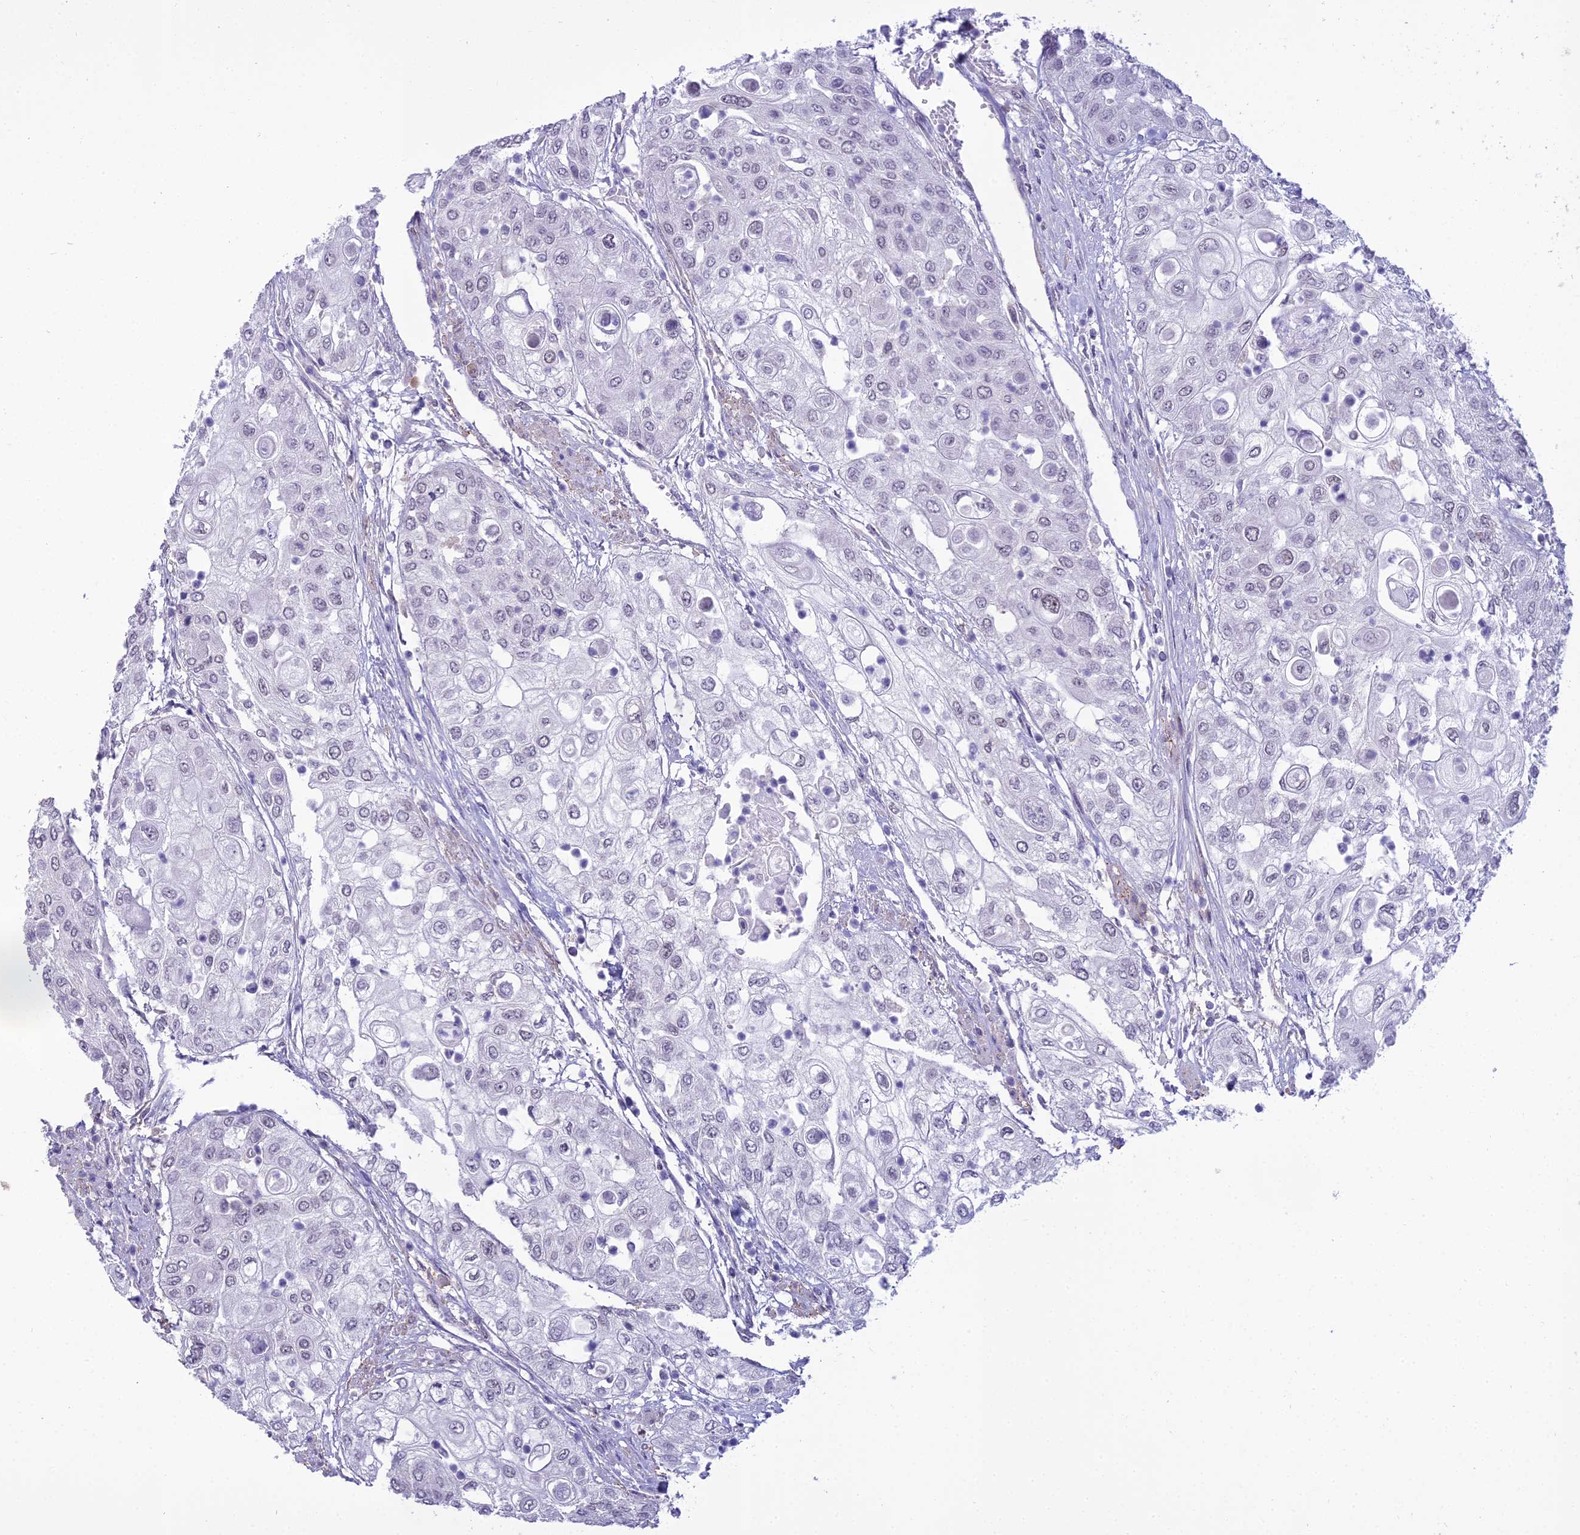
{"staining": {"intensity": "negative", "quantity": "none", "location": "none"}, "tissue": "urothelial cancer", "cell_type": "Tumor cells", "image_type": "cancer", "snomed": [{"axis": "morphology", "description": "Urothelial carcinoma, High grade"}, {"axis": "topography", "description": "Urinary bladder"}], "caption": "Immunohistochemical staining of human urothelial carcinoma (high-grade) reveals no significant positivity in tumor cells. (Stains: DAB (3,3'-diaminobenzidine) immunohistochemistry with hematoxylin counter stain, Microscopy: brightfield microscopy at high magnification).", "gene": "BLNK", "patient": {"sex": "female", "age": 79}}